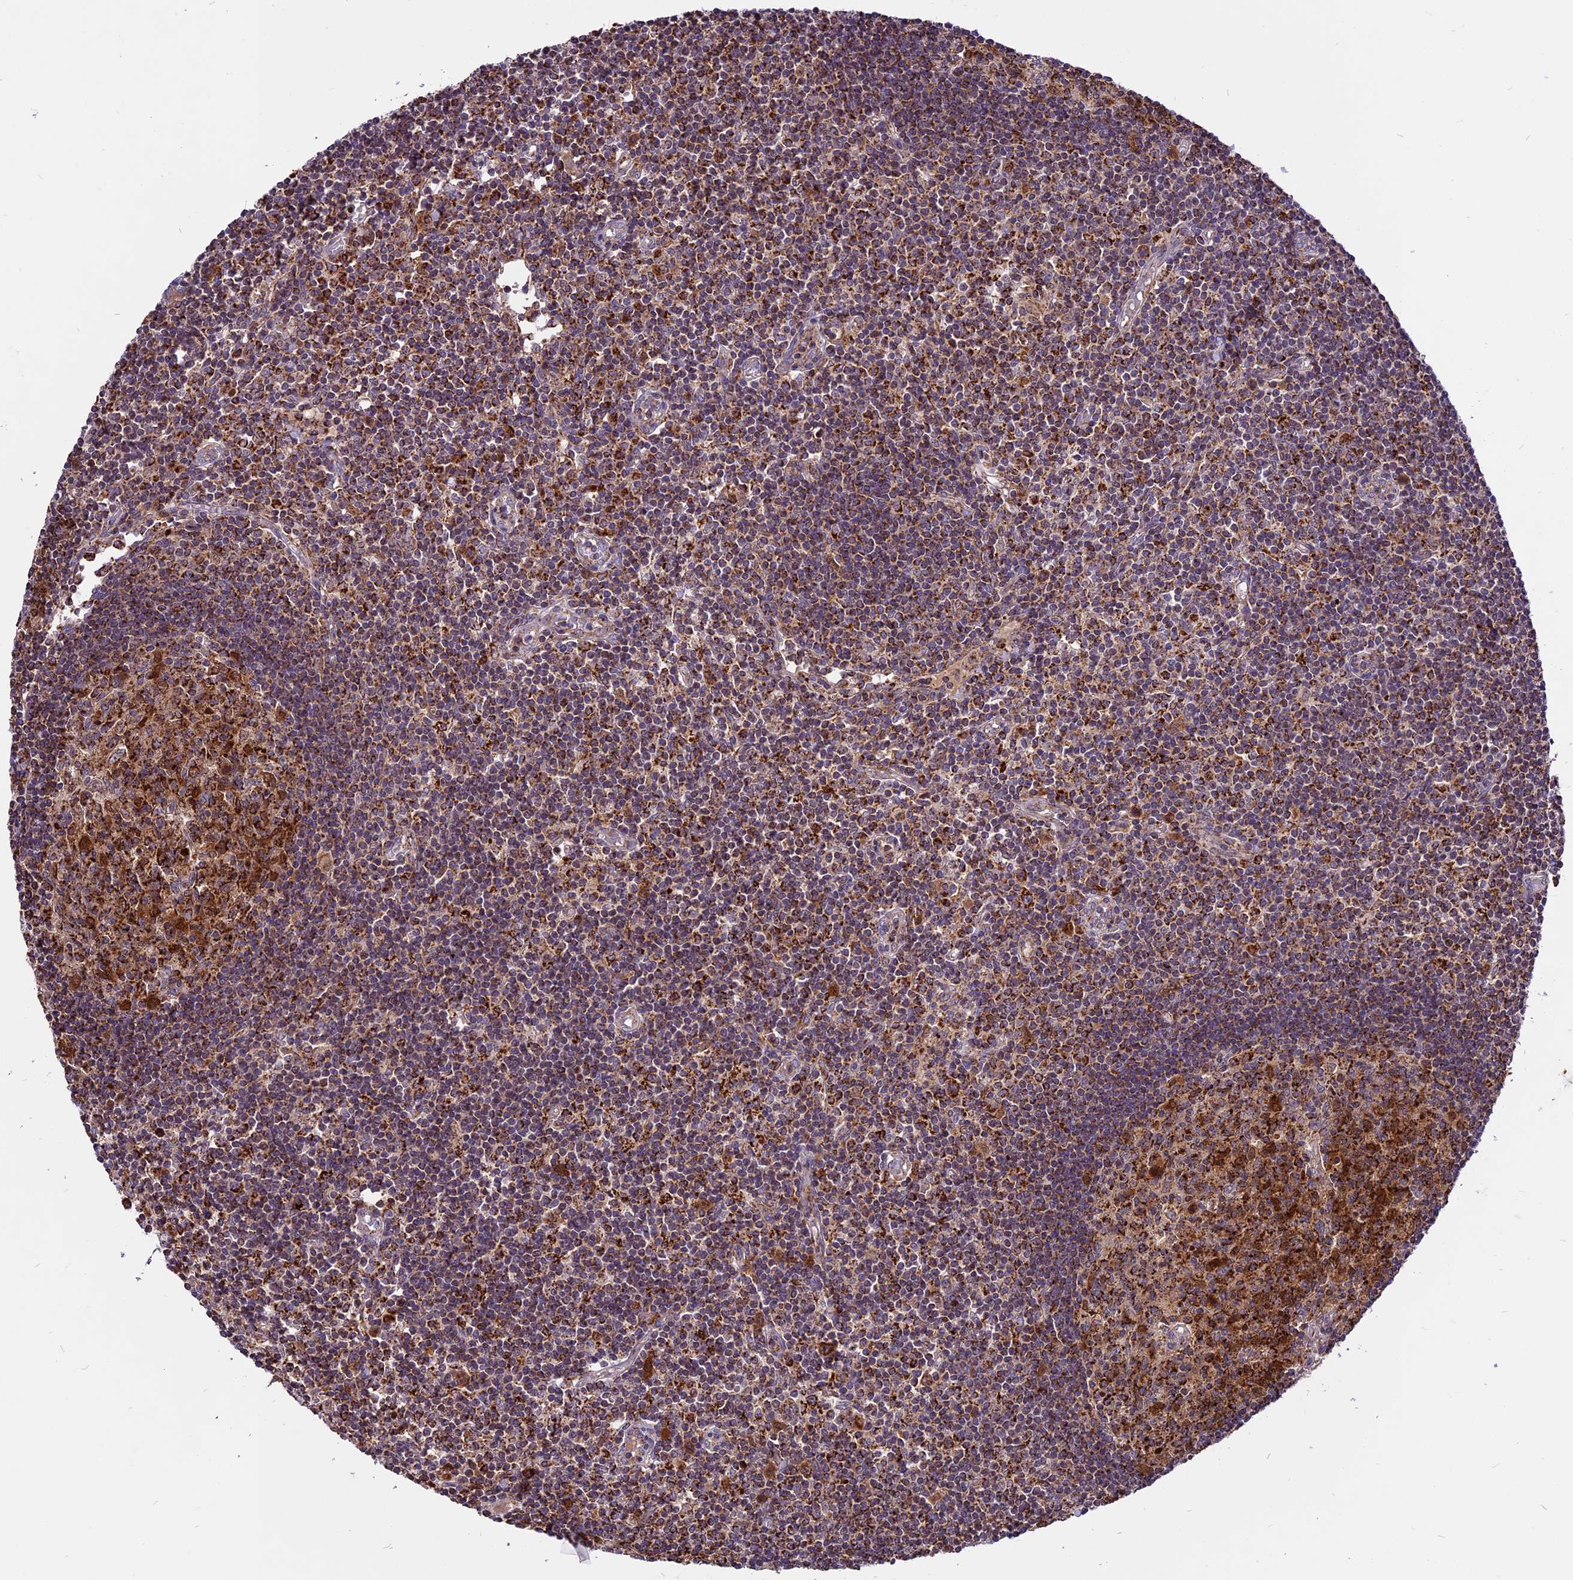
{"staining": {"intensity": "strong", "quantity": ">75%", "location": "cytoplasmic/membranous"}, "tissue": "lymph node", "cell_type": "Germinal center cells", "image_type": "normal", "snomed": [{"axis": "morphology", "description": "Normal tissue, NOS"}, {"axis": "topography", "description": "Lymph node"}], "caption": "Benign lymph node exhibits strong cytoplasmic/membranous staining in approximately >75% of germinal center cells, visualized by immunohistochemistry. The staining is performed using DAB brown chromogen to label protein expression. The nuclei are counter-stained blue using hematoxylin.", "gene": "COX17", "patient": {"sex": "female", "age": 55}}